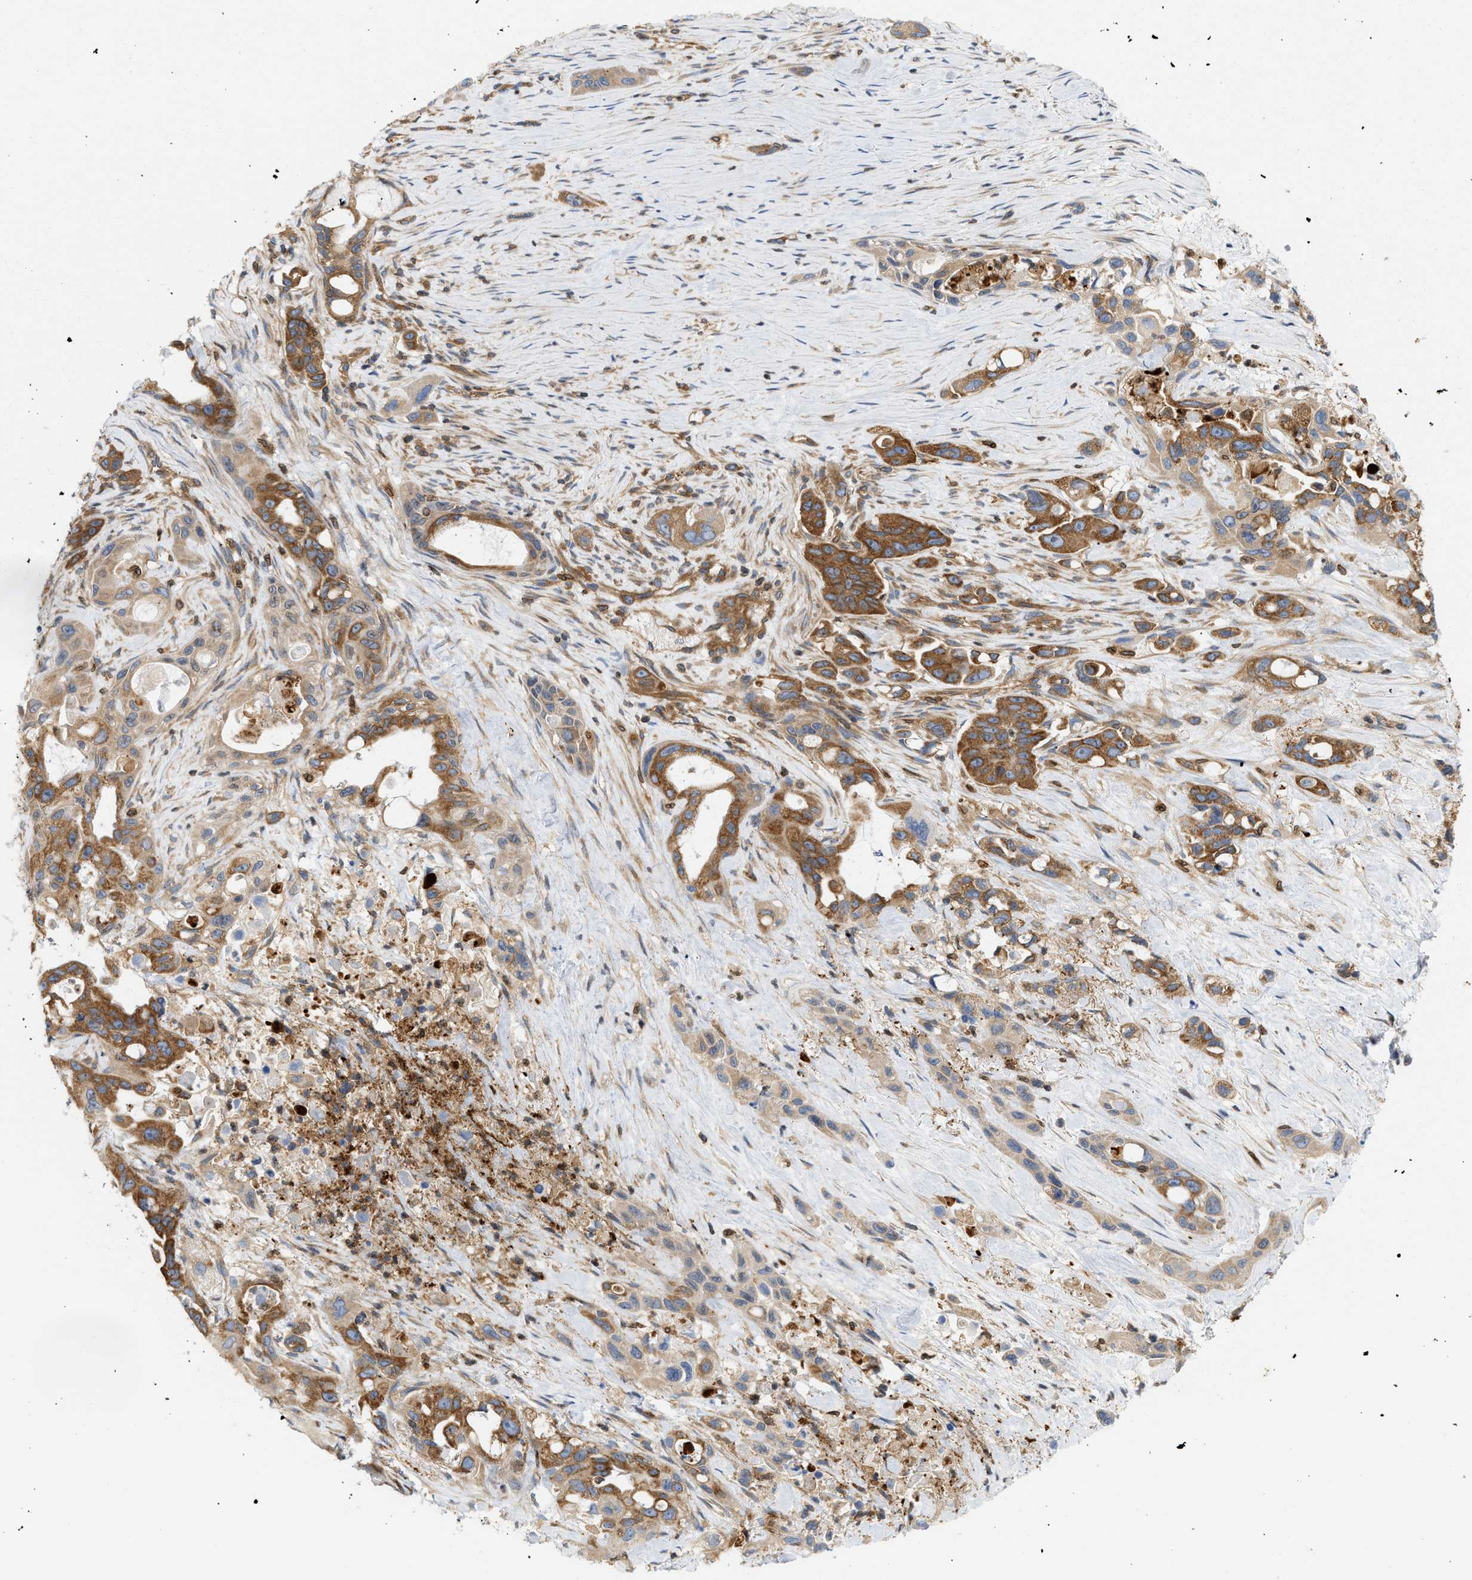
{"staining": {"intensity": "strong", "quantity": ">75%", "location": "cytoplasmic/membranous"}, "tissue": "pancreatic cancer", "cell_type": "Tumor cells", "image_type": "cancer", "snomed": [{"axis": "morphology", "description": "Adenocarcinoma, NOS"}, {"axis": "topography", "description": "Pancreas"}], "caption": "Immunohistochemistry (IHC) of pancreatic adenocarcinoma shows high levels of strong cytoplasmic/membranous staining in about >75% of tumor cells.", "gene": "STRN", "patient": {"sex": "male", "age": 53}}